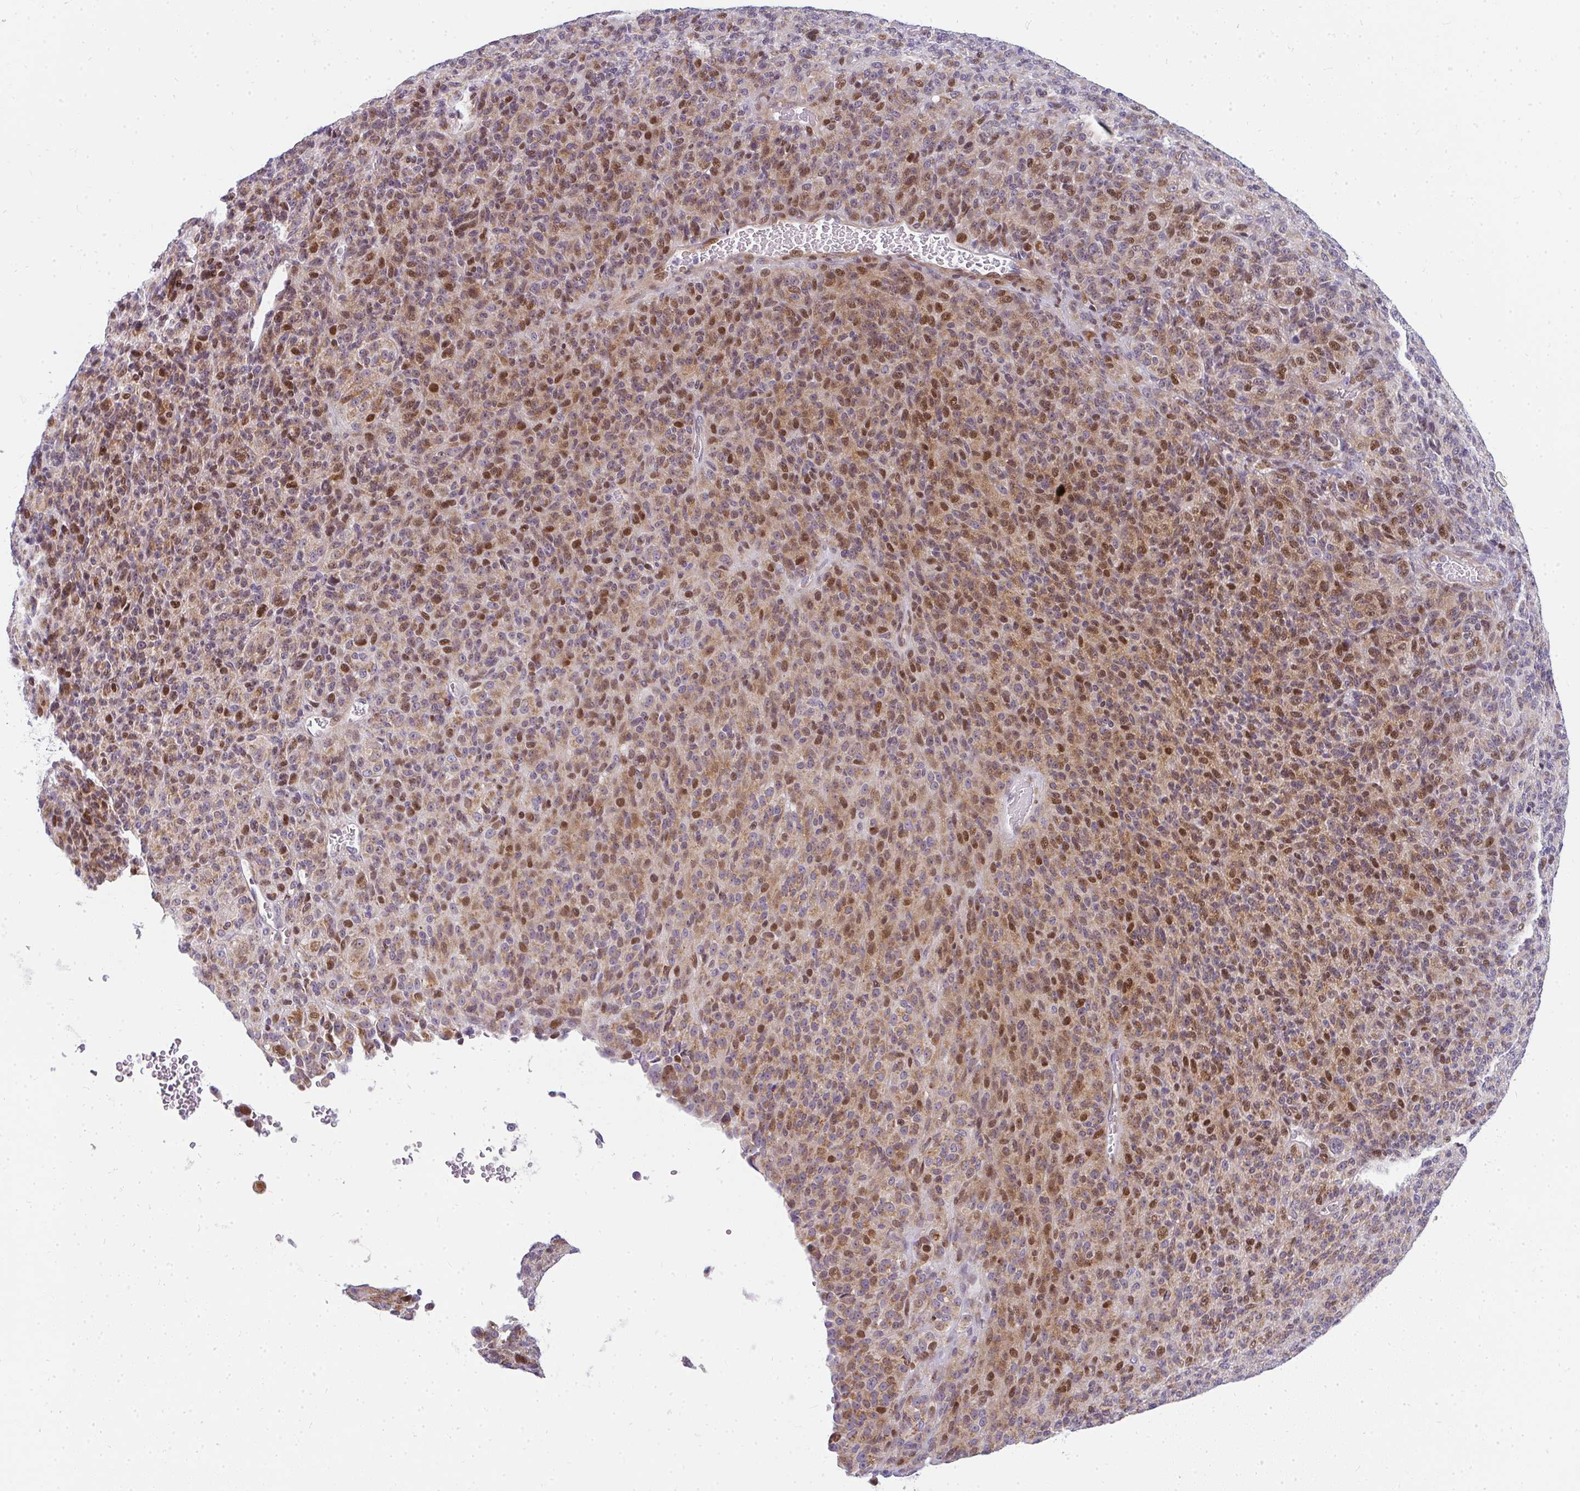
{"staining": {"intensity": "moderate", "quantity": "25%-75%", "location": "nuclear"}, "tissue": "melanoma", "cell_type": "Tumor cells", "image_type": "cancer", "snomed": [{"axis": "morphology", "description": "Malignant melanoma, Metastatic site"}, {"axis": "topography", "description": "Brain"}], "caption": "Tumor cells demonstrate medium levels of moderate nuclear staining in approximately 25%-75% of cells in human melanoma.", "gene": "PLA2G5", "patient": {"sex": "female", "age": 56}}